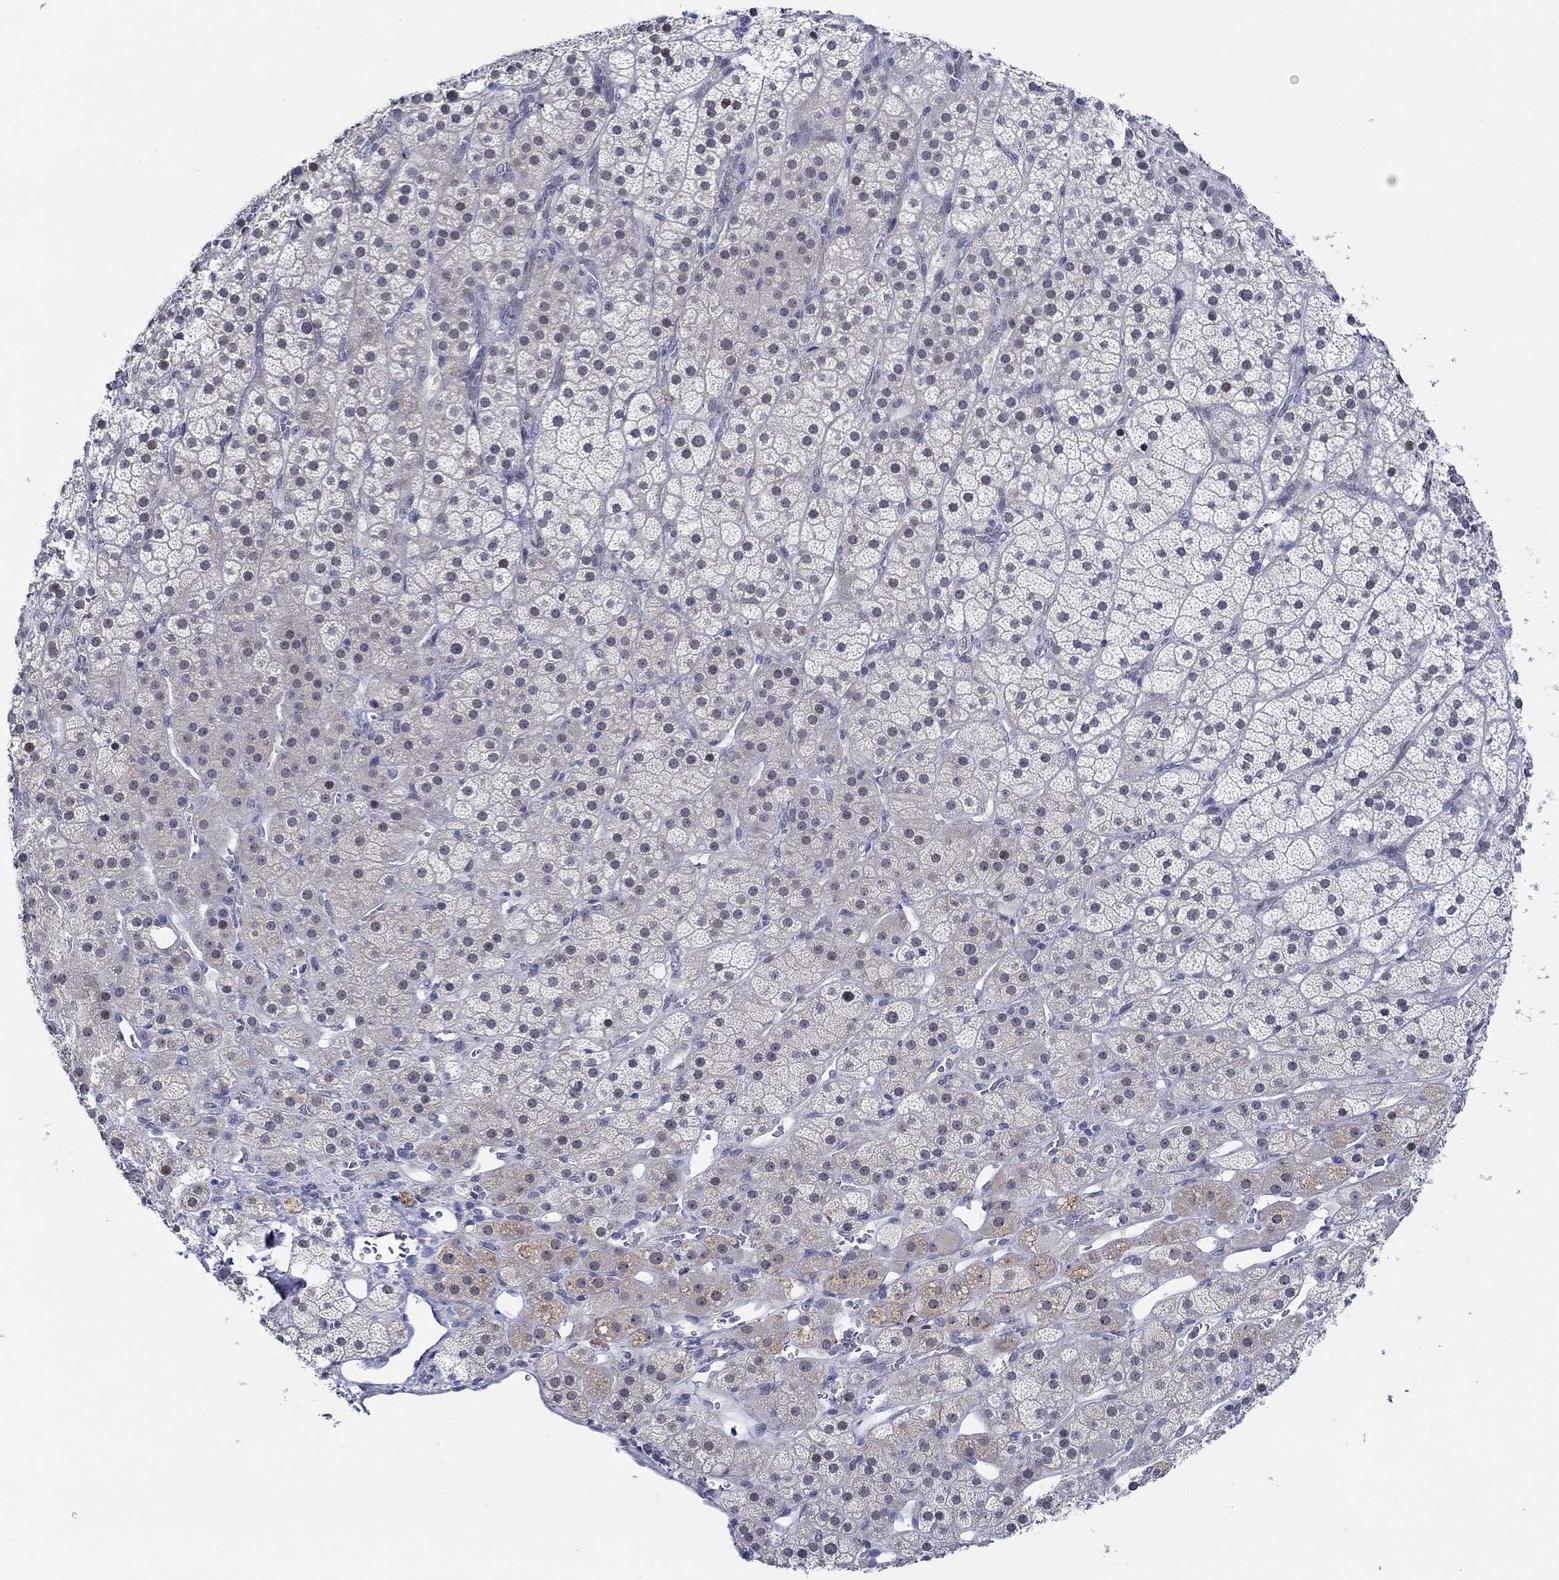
{"staining": {"intensity": "weak", "quantity": "<25%", "location": "cytoplasmic/membranous"}, "tissue": "adrenal gland", "cell_type": "Glandular cells", "image_type": "normal", "snomed": [{"axis": "morphology", "description": "Normal tissue, NOS"}, {"axis": "topography", "description": "Adrenal gland"}], "caption": "Immunohistochemistry (IHC) histopathology image of normal adrenal gland: human adrenal gland stained with DAB shows no significant protein expression in glandular cells.", "gene": "SLC34A1", "patient": {"sex": "male", "age": 57}}